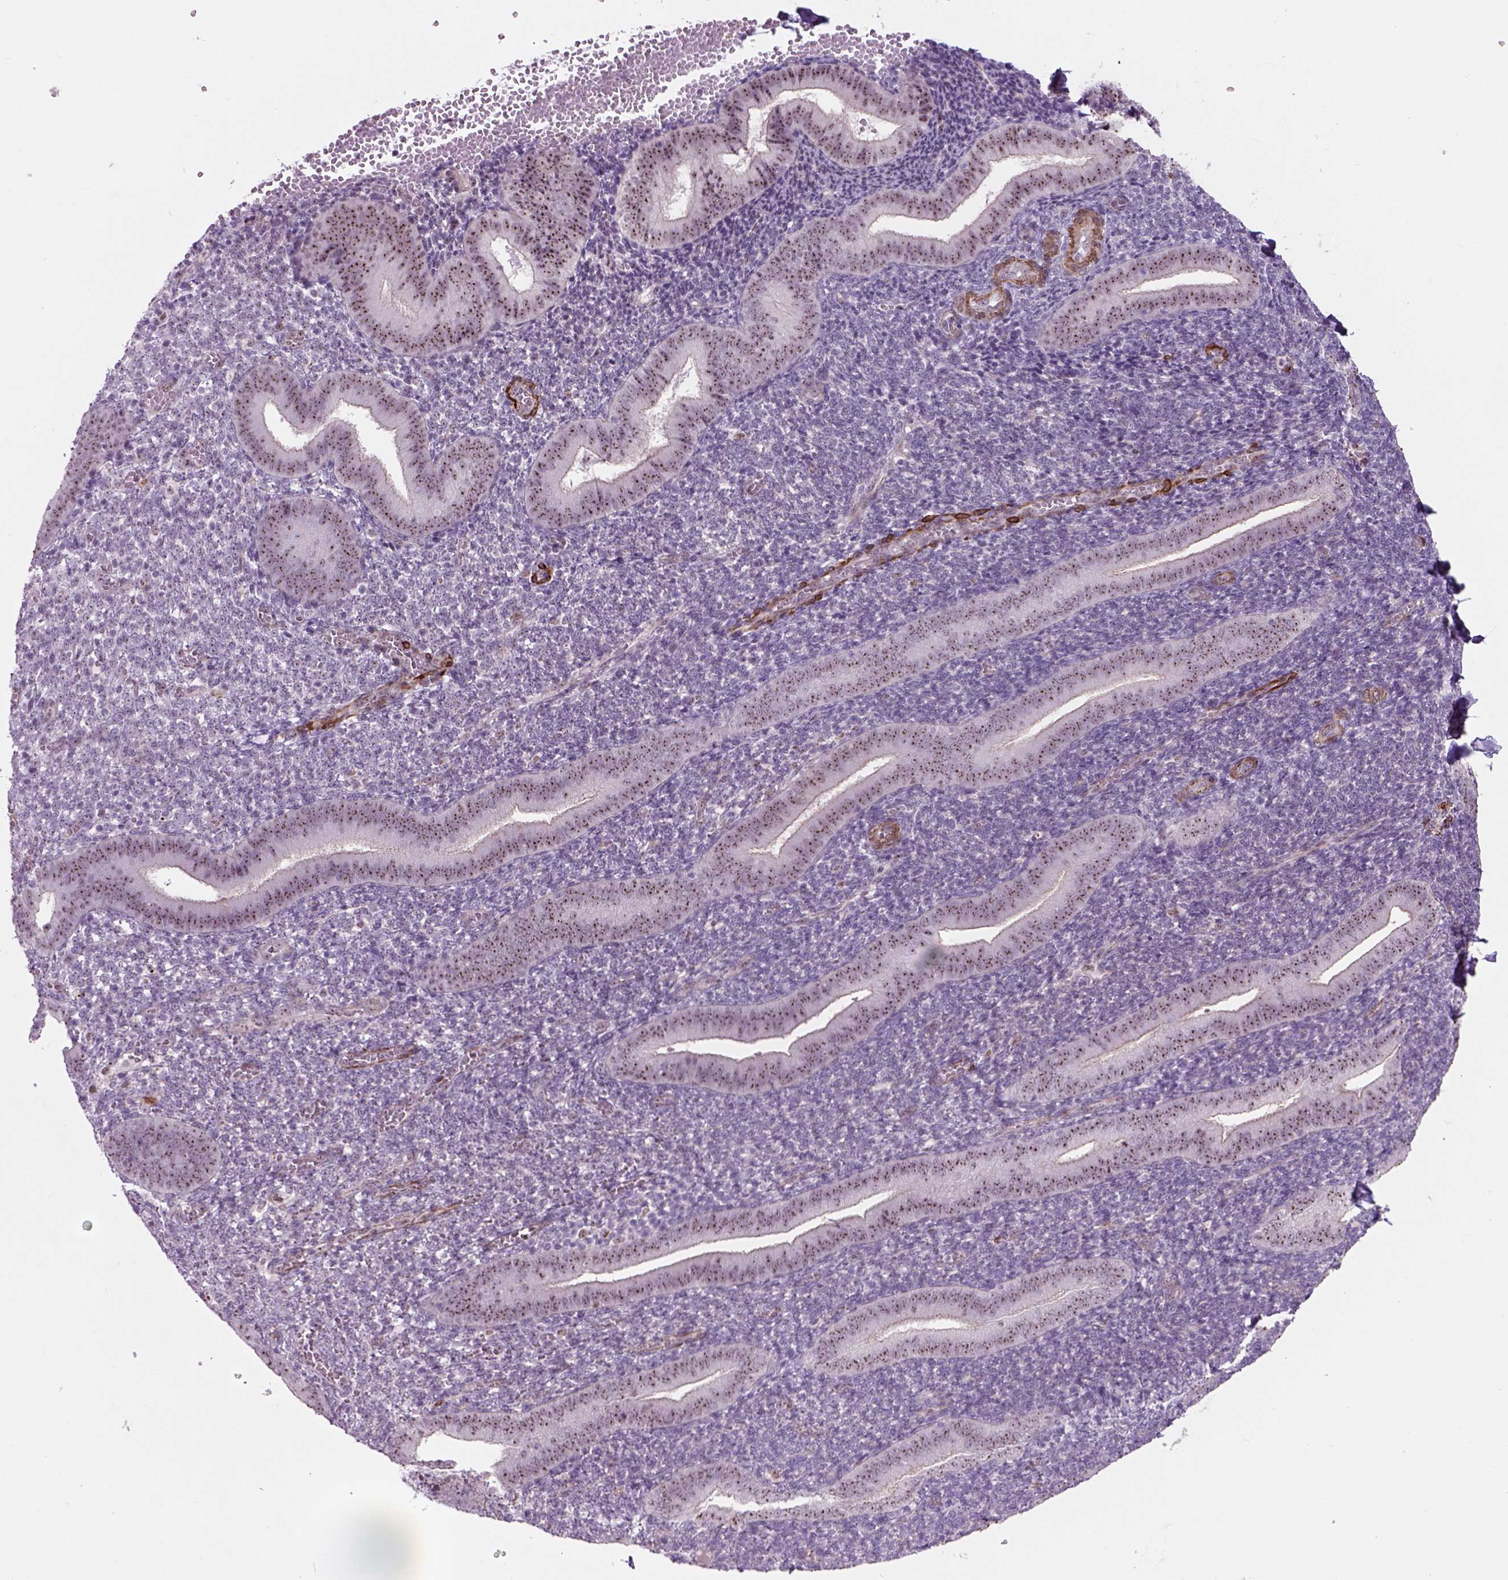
{"staining": {"intensity": "negative", "quantity": "none", "location": "none"}, "tissue": "endometrium", "cell_type": "Cells in endometrial stroma", "image_type": "normal", "snomed": [{"axis": "morphology", "description": "Normal tissue, NOS"}, {"axis": "topography", "description": "Endometrium"}], "caption": "Immunohistochemical staining of benign human endometrium exhibits no significant expression in cells in endometrial stroma.", "gene": "RRS1", "patient": {"sex": "female", "age": 25}}